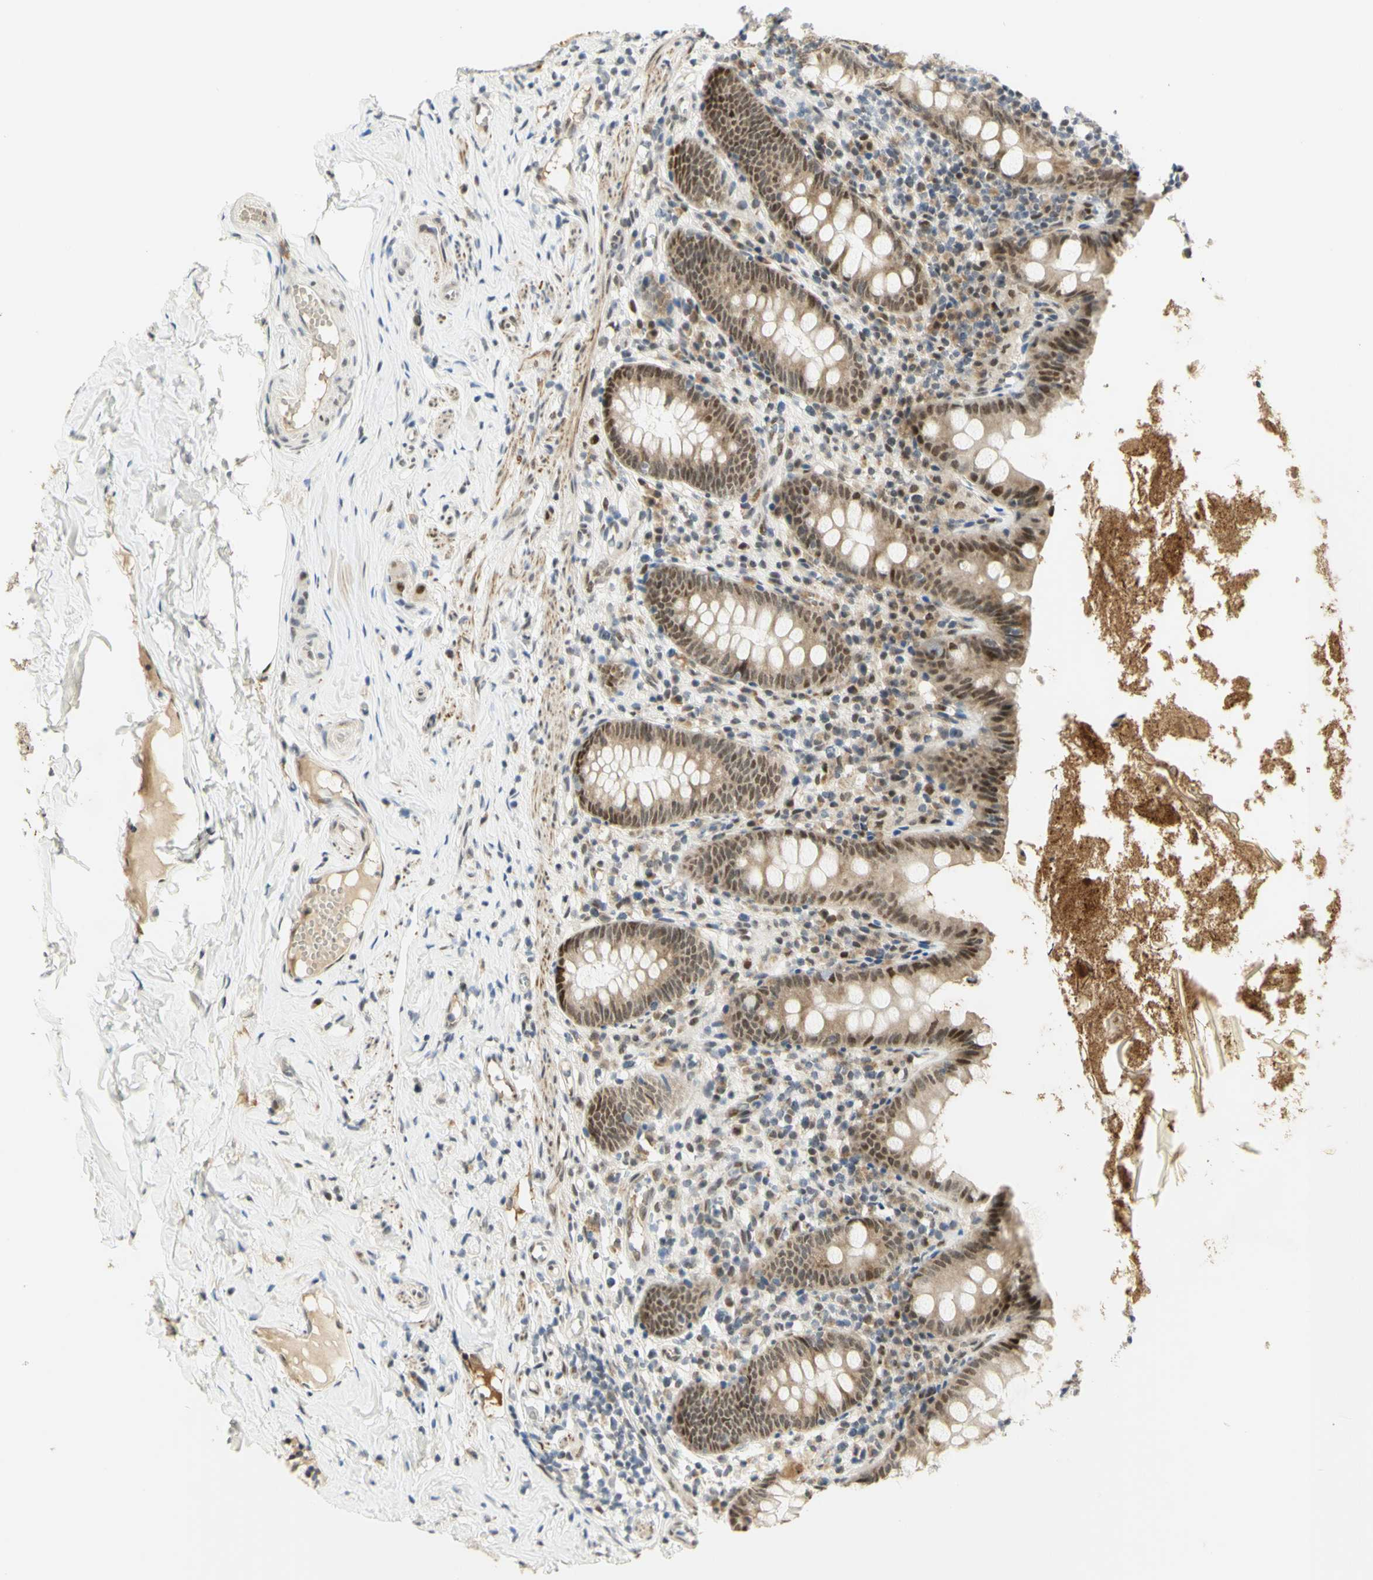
{"staining": {"intensity": "moderate", "quantity": ">75%", "location": "nuclear"}, "tissue": "appendix", "cell_type": "Glandular cells", "image_type": "normal", "snomed": [{"axis": "morphology", "description": "Normal tissue, NOS"}, {"axis": "topography", "description": "Appendix"}], "caption": "Immunohistochemistry (IHC) (DAB (3,3'-diaminobenzidine)) staining of benign human appendix reveals moderate nuclear protein positivity in about >75% of glandular cells.", "gene": "DDX1", "patient": {"sex": "male", "age": 52}}